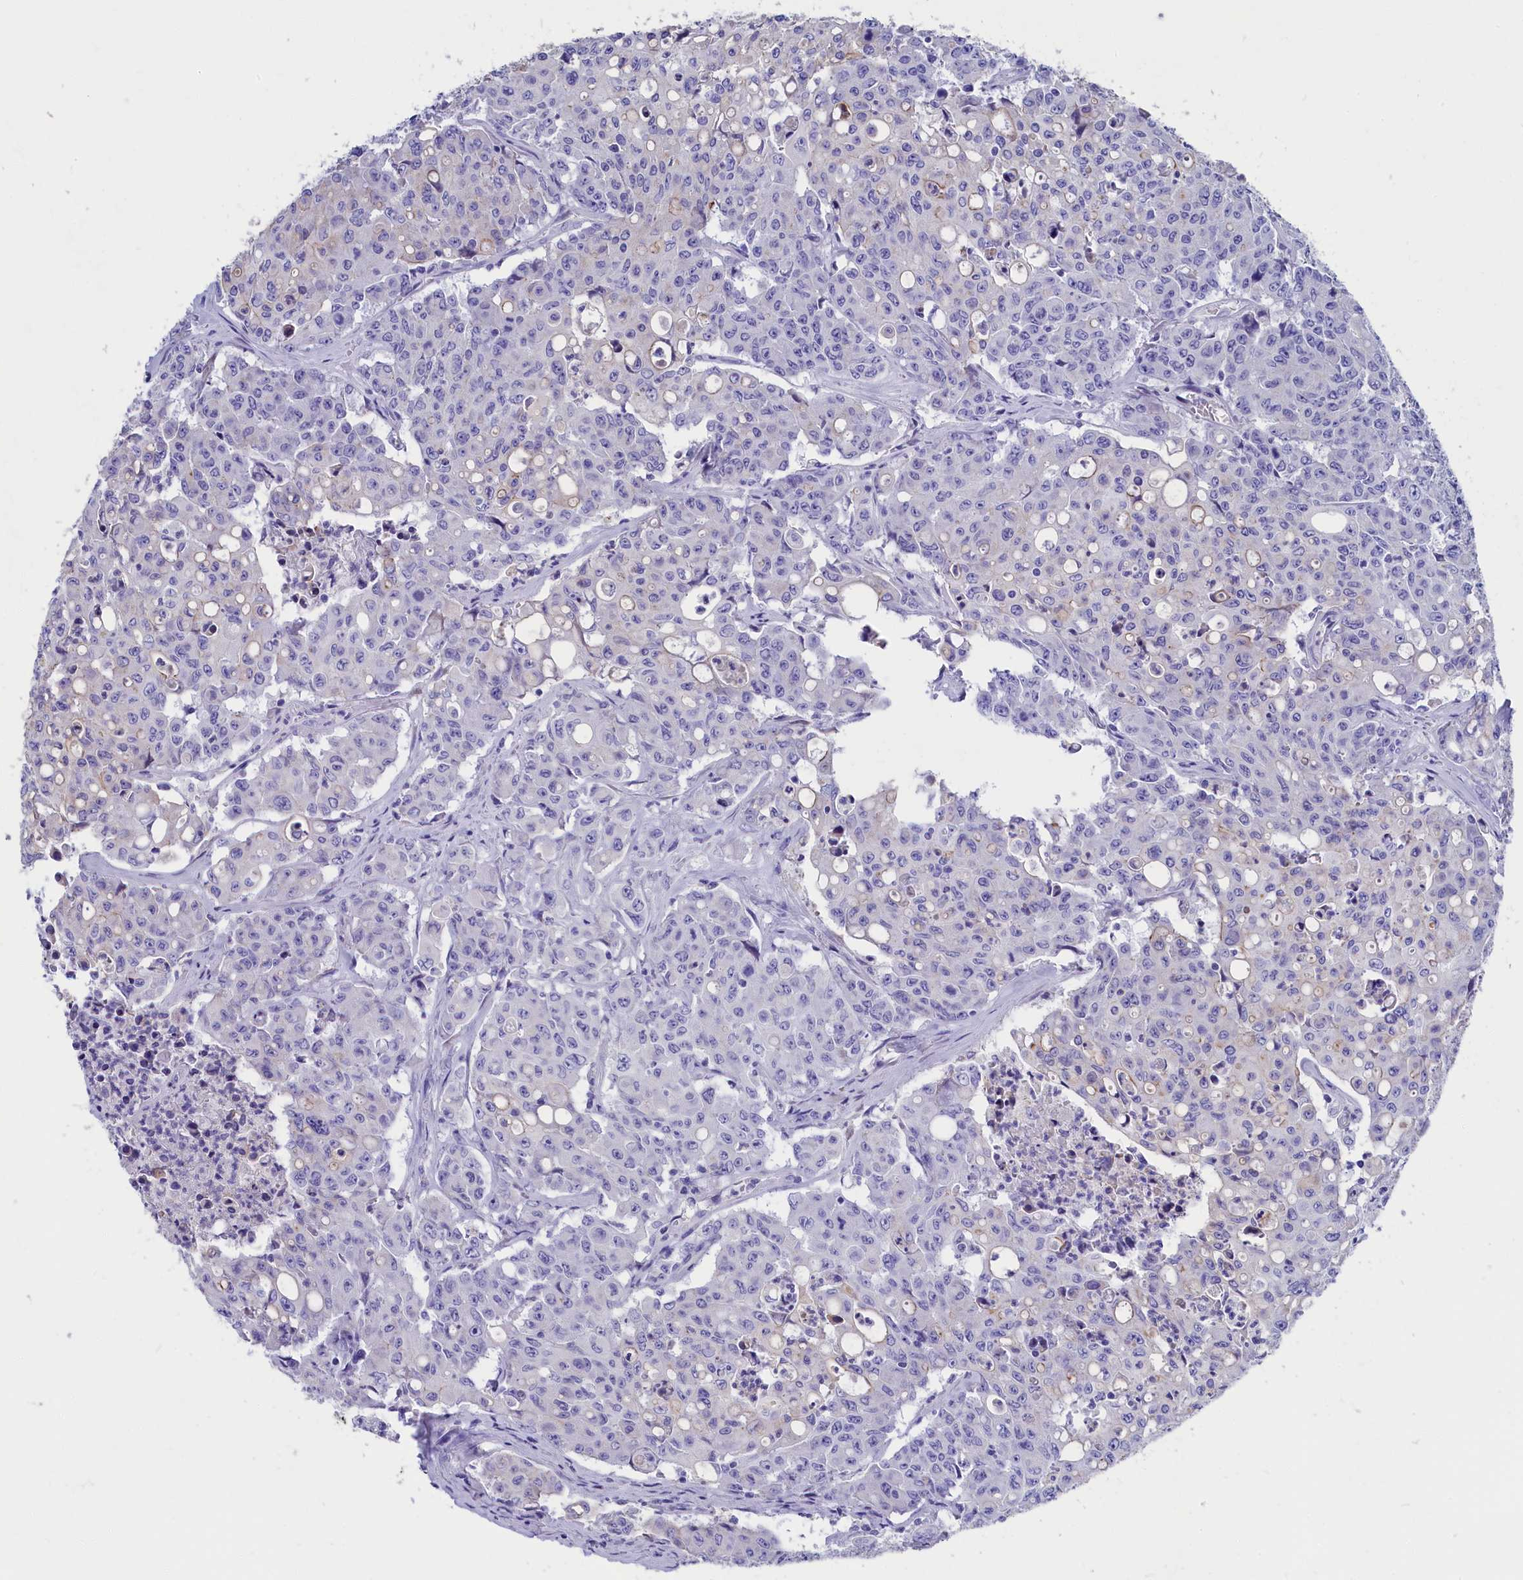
{"staining": {"intensity": "negative", "quantity": "none", "location": "none"}, "tissue": "colorectal cancer", "cell_type": "Tumor cells", "image_type": "cancer", "snomed": [{"axis": "morphology", "description": "Adenocarcinoma, NOS"}, {"axis": "topography", "description": "Colon"}], "caption": "An image of human colorectal cancer is negative for staining in tumor cells. Nuclei are stained in blue.", "gene": "SULT2A1", "patient": {"sex": "male", "age": 51}}